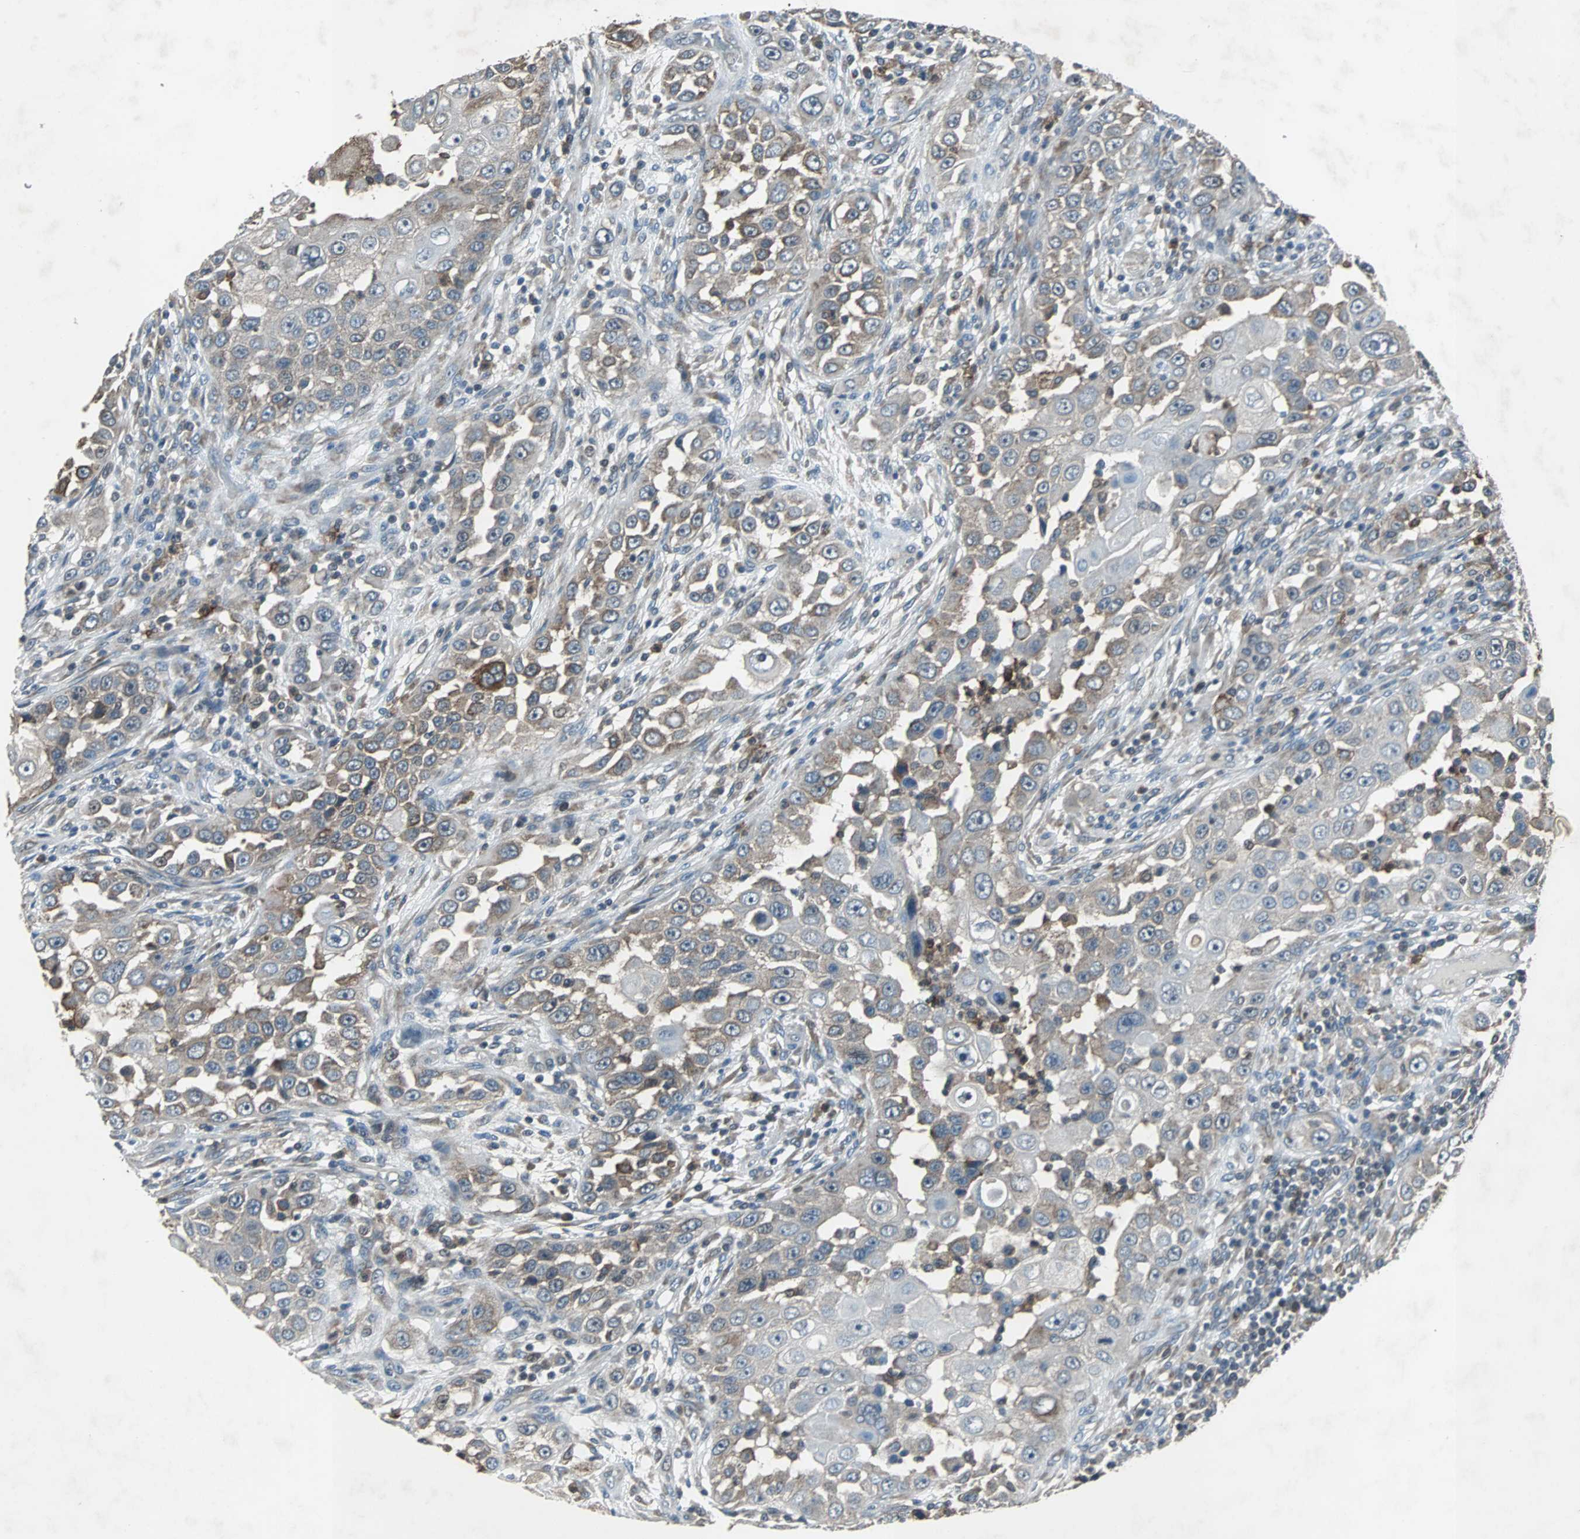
{"staining": {"intensity": "weak", "quantity": "25%-75%", "location": "cytoplasmic/membranous"}, "tissue": "head and neck cancer", "cell_type": "Tumor cells", "image_type": "cancer", "snomed": [{"axis": "morphology", "description": "Carcinoma, NOS"}, {"axis": "topography", "description": "Head-Neck"}], "caption": "Weak cytoplasmic/membranous protein staining is seen in approximately 25%-75% of tumor cells in head and neck cancer.", "gene": "SOS1", "patient": {"sex": "male", "age": 87}}